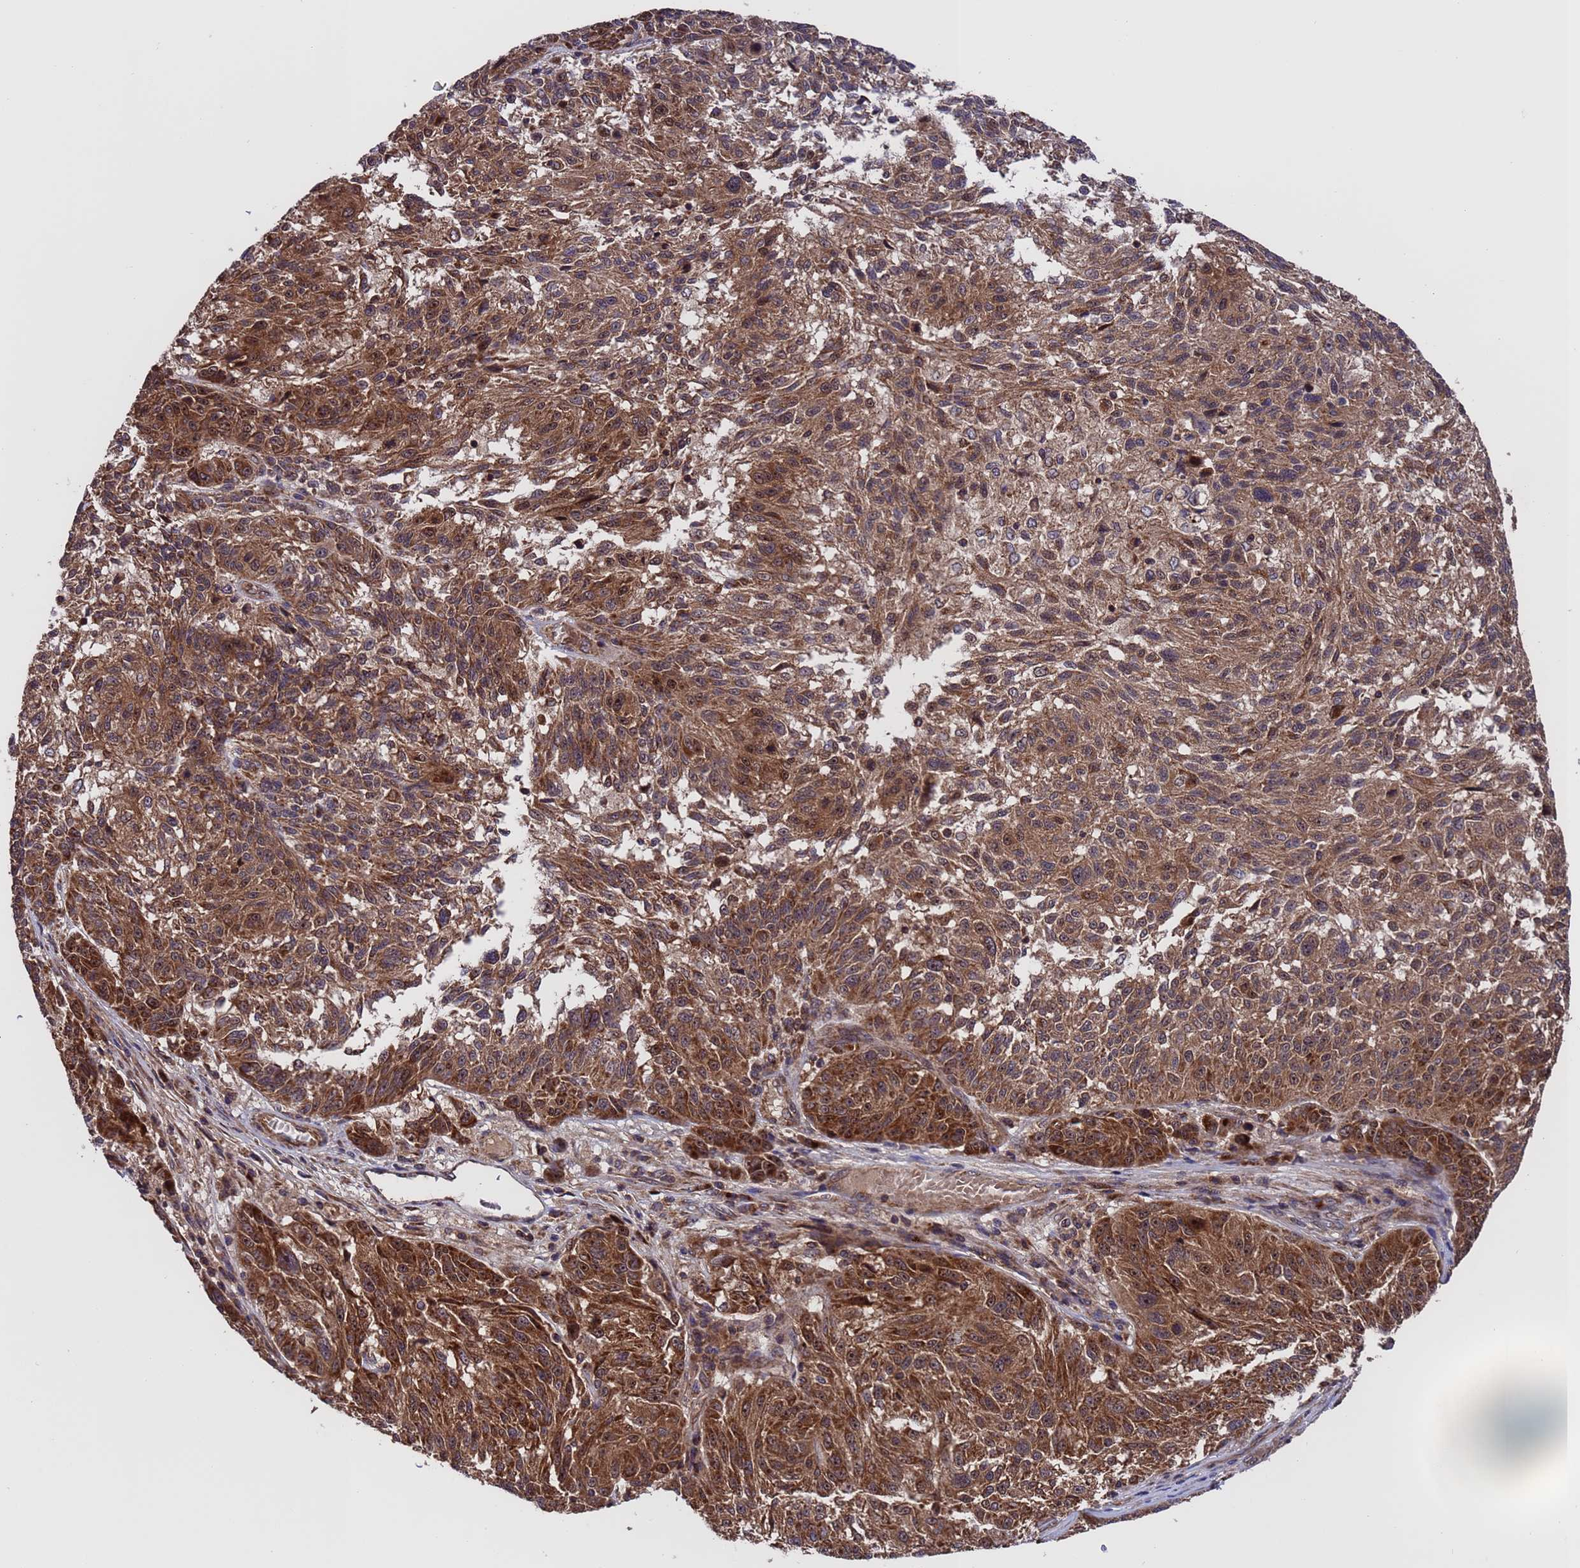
{"staining": {"intensity": "strong", "quantity": ">75%", "location": "cytoplasmic/membranous"}, "tissue": "melanoma", "cell_type": "Tumor cells", "image_type": "cancer", "snomed": [{"axis": "morphology", "description": "Malignant melanoma, NOS"}, {"axis": "topography", "description": "Skin"}], "caption": "Approximately >75% of tumor cells in malignant melanoma demonstrate strong cytoplasmic/membranous protein expression as visualized by brown immunohistochemical staining.", "gene": "TSR3", "patient": {"sex": "male", "age": 53}}